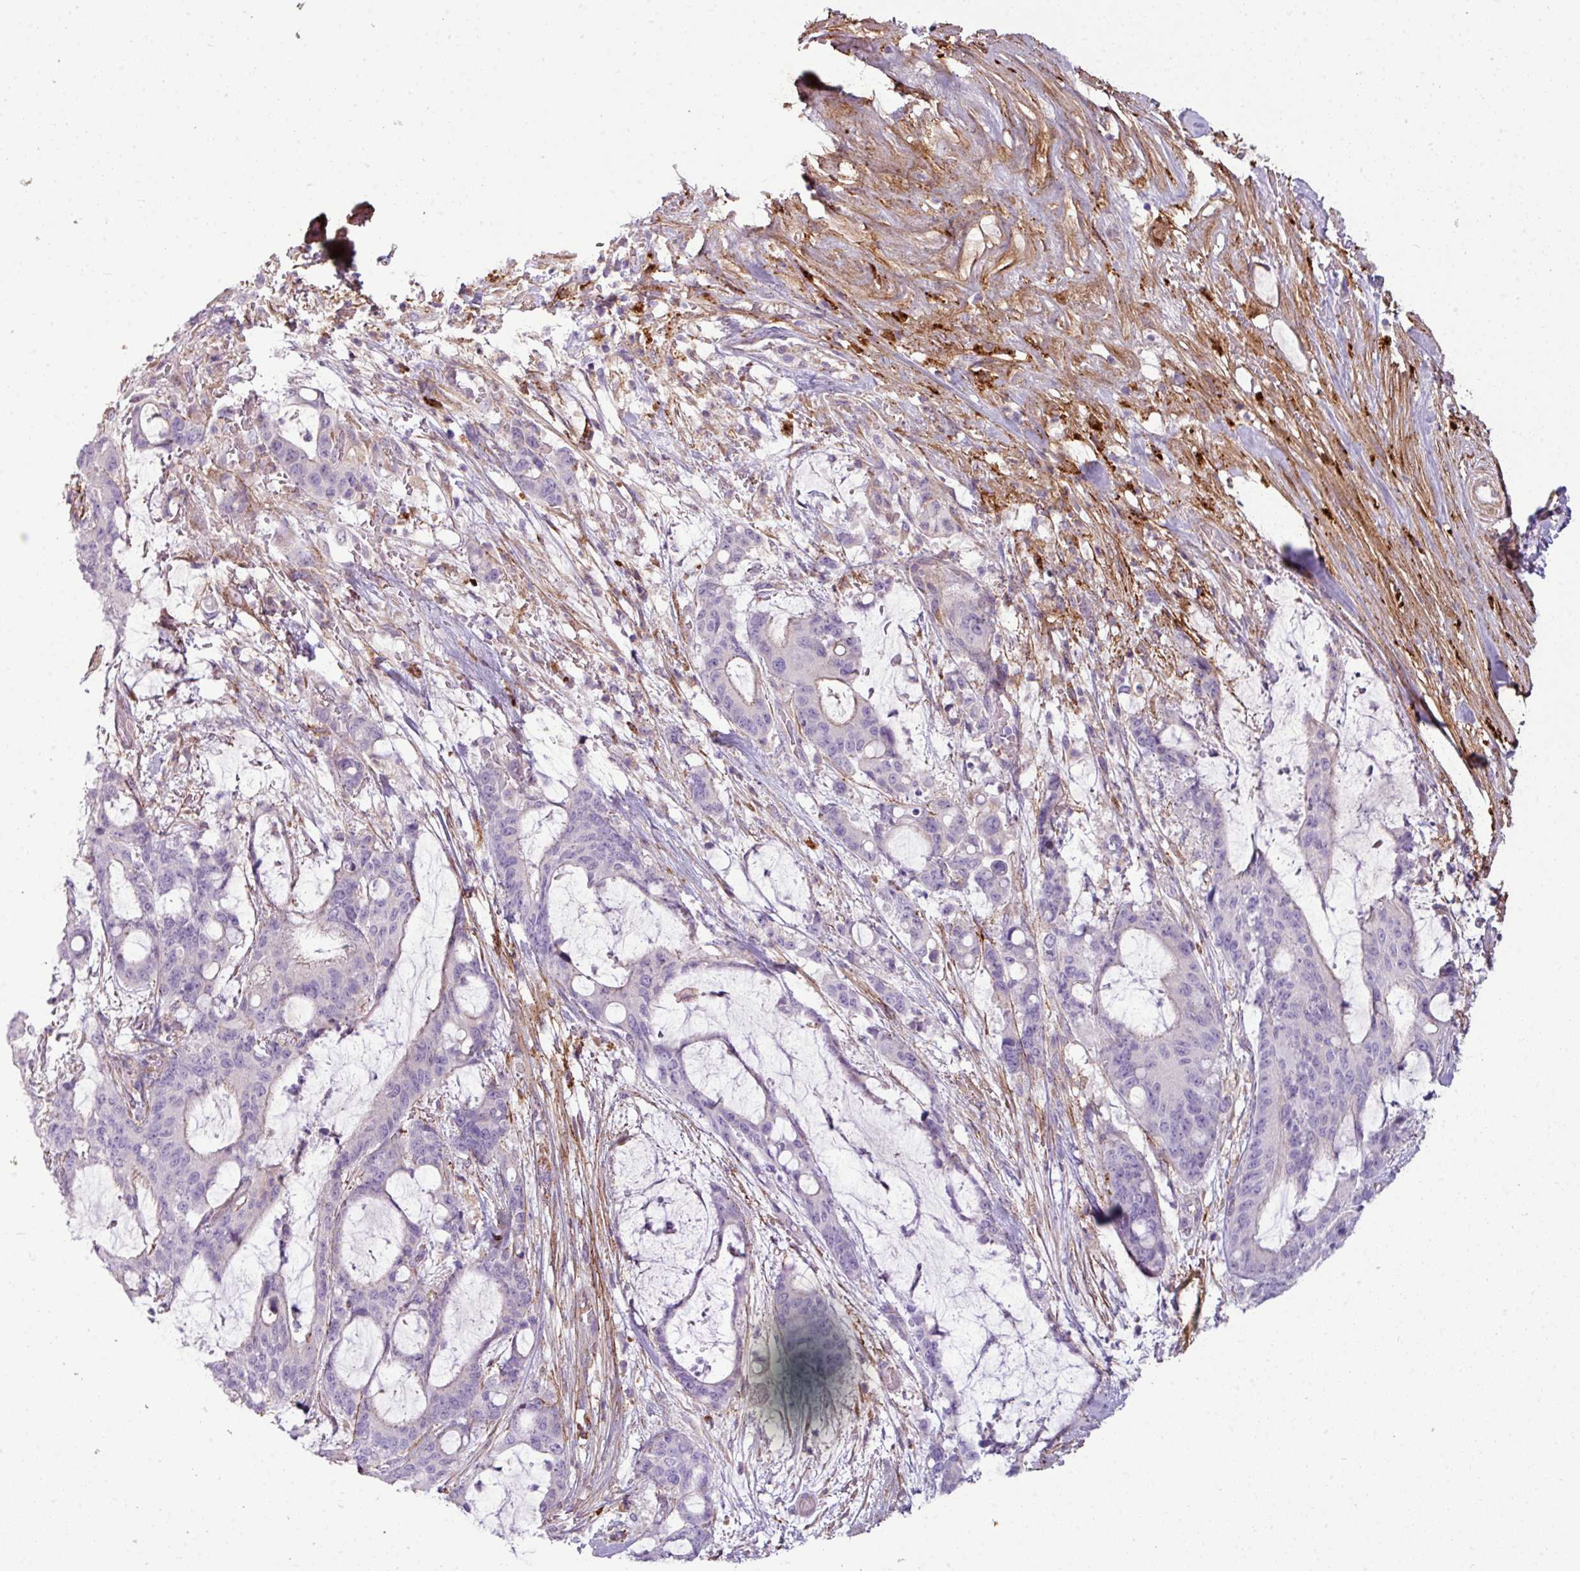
{"staining": {"intensity": "negative", "quantity": "none", "location": "none"}, "tissue": "liver cancer", "cell_type": "Tumor cells", "image_type": "cancer", "snomed": [{"axis": "morphology", "description": "Normal tissue, NOS"}, {"axis": "morphology", "description": "Cholangiocarcinoma"}, {"axis": "topography", "description": "Liver"}, {"axis": "topography", "description": "Peripheral nerve tissue"}], "caption": "An immunohistochemistry (IHC) histopathology image of liver cancer is shown. There is no staining in tumor cells of liver cancer. The staining is performed using DAB (3,3'-diaminobenzidine) brown chromogen with nuclei counter-stained in using hematoxylin.", "gene": "COL8A1", "patient": {"sex": "female", "age": 73}}